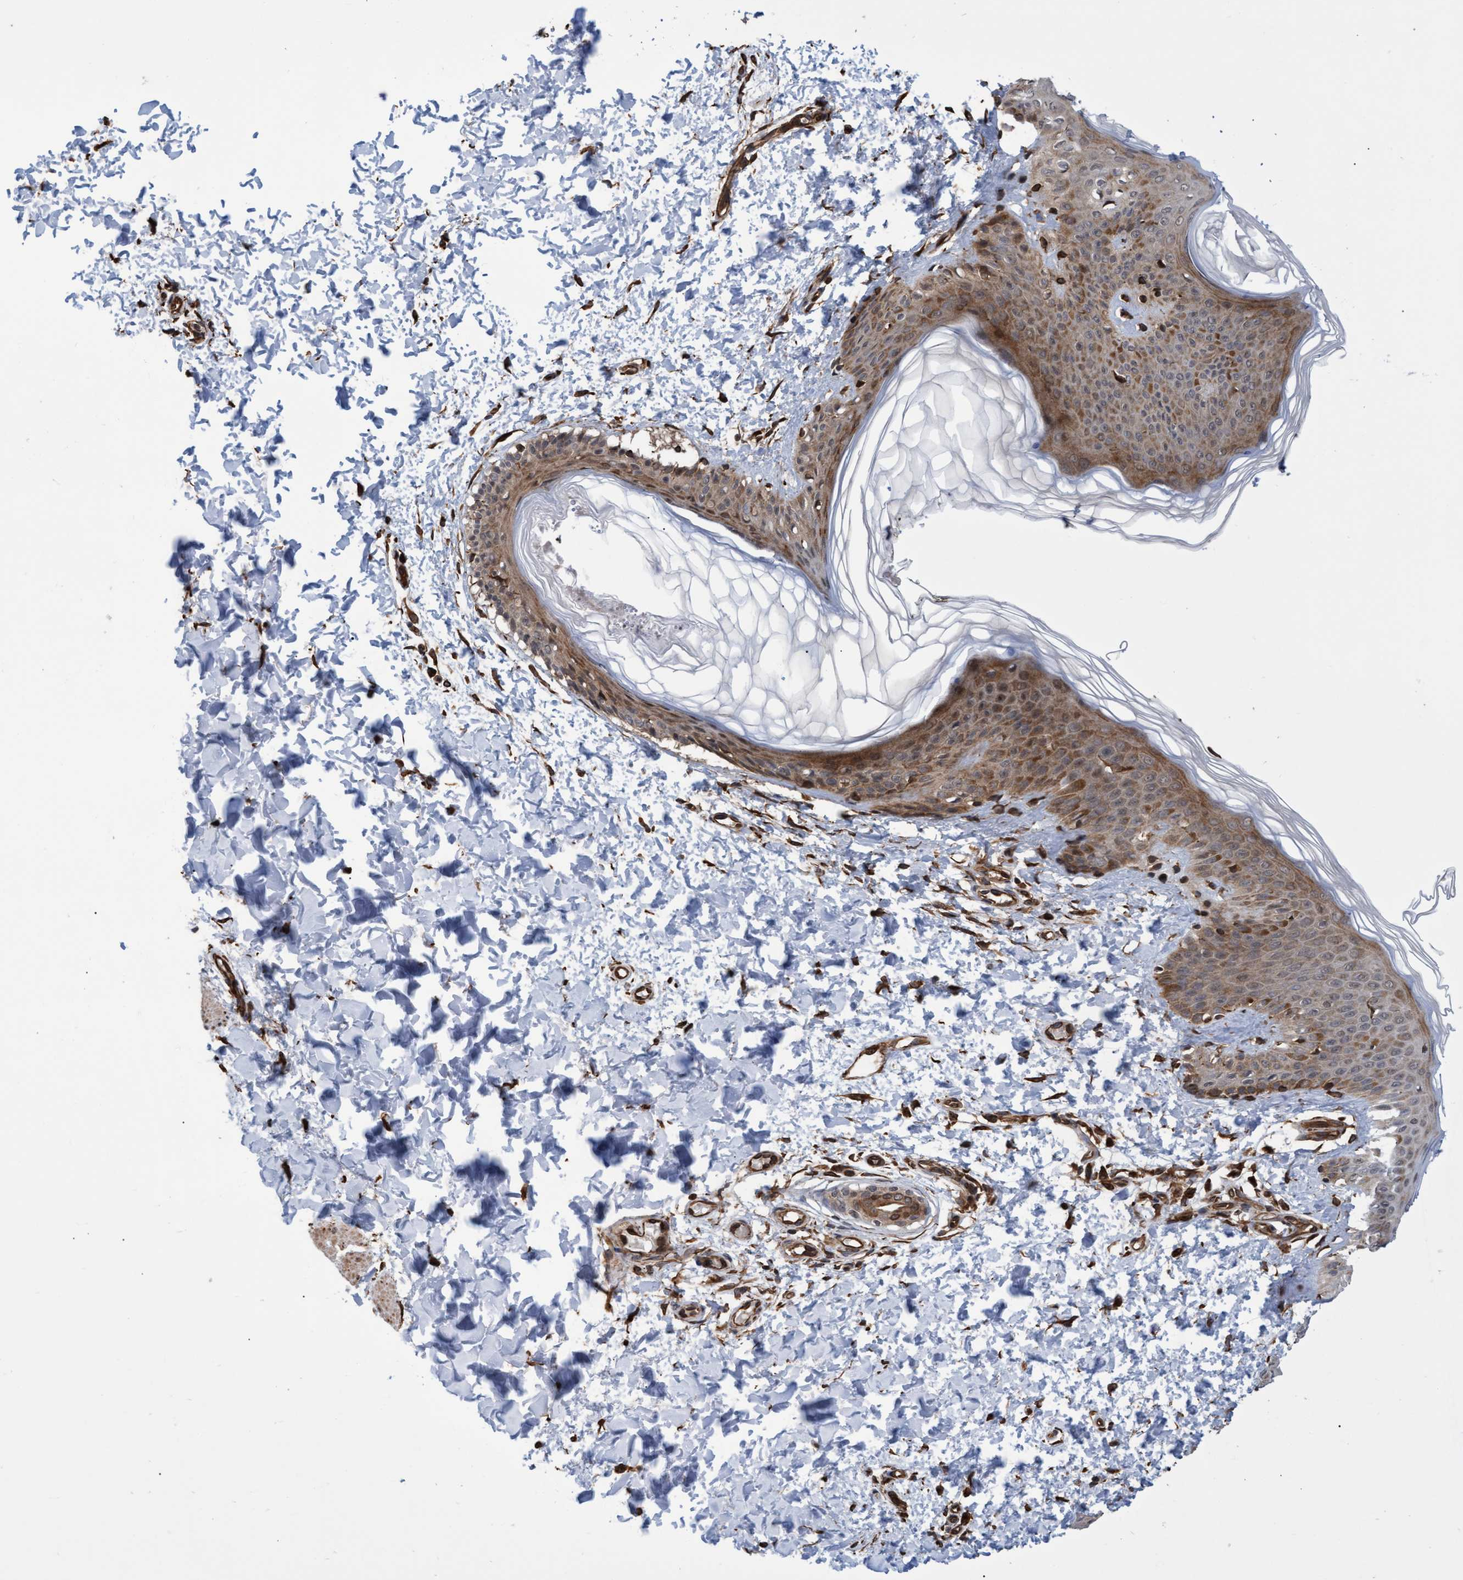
{"staining": {"intensity": "strong", "quantity": ">75%", "location": "cytoplasmic/membranous"}, "tissue": "skin", "cell_type": "Fibroblasts", "image_type": "normal", "snomed": [{"axis": "morphology", "description": "Normal tissue, NOS"}, {"axis": "morphology", "description": "Neoplasm, benign, NOS"}, {"axis": "topography", "description": "Skin"}, {"axis": "topography", "description": "Soft tissue"}], "caption": "Benign skin displays strong cytoplasmic/membranous positivity in approximately >75% of fibroblasts, visualized by immunohistochemistry. (DAB IHC with brightfield microscopy, high magnification).", "gene": "TNFRSF10B", "patient": {"sex": "male", "age": 26}}